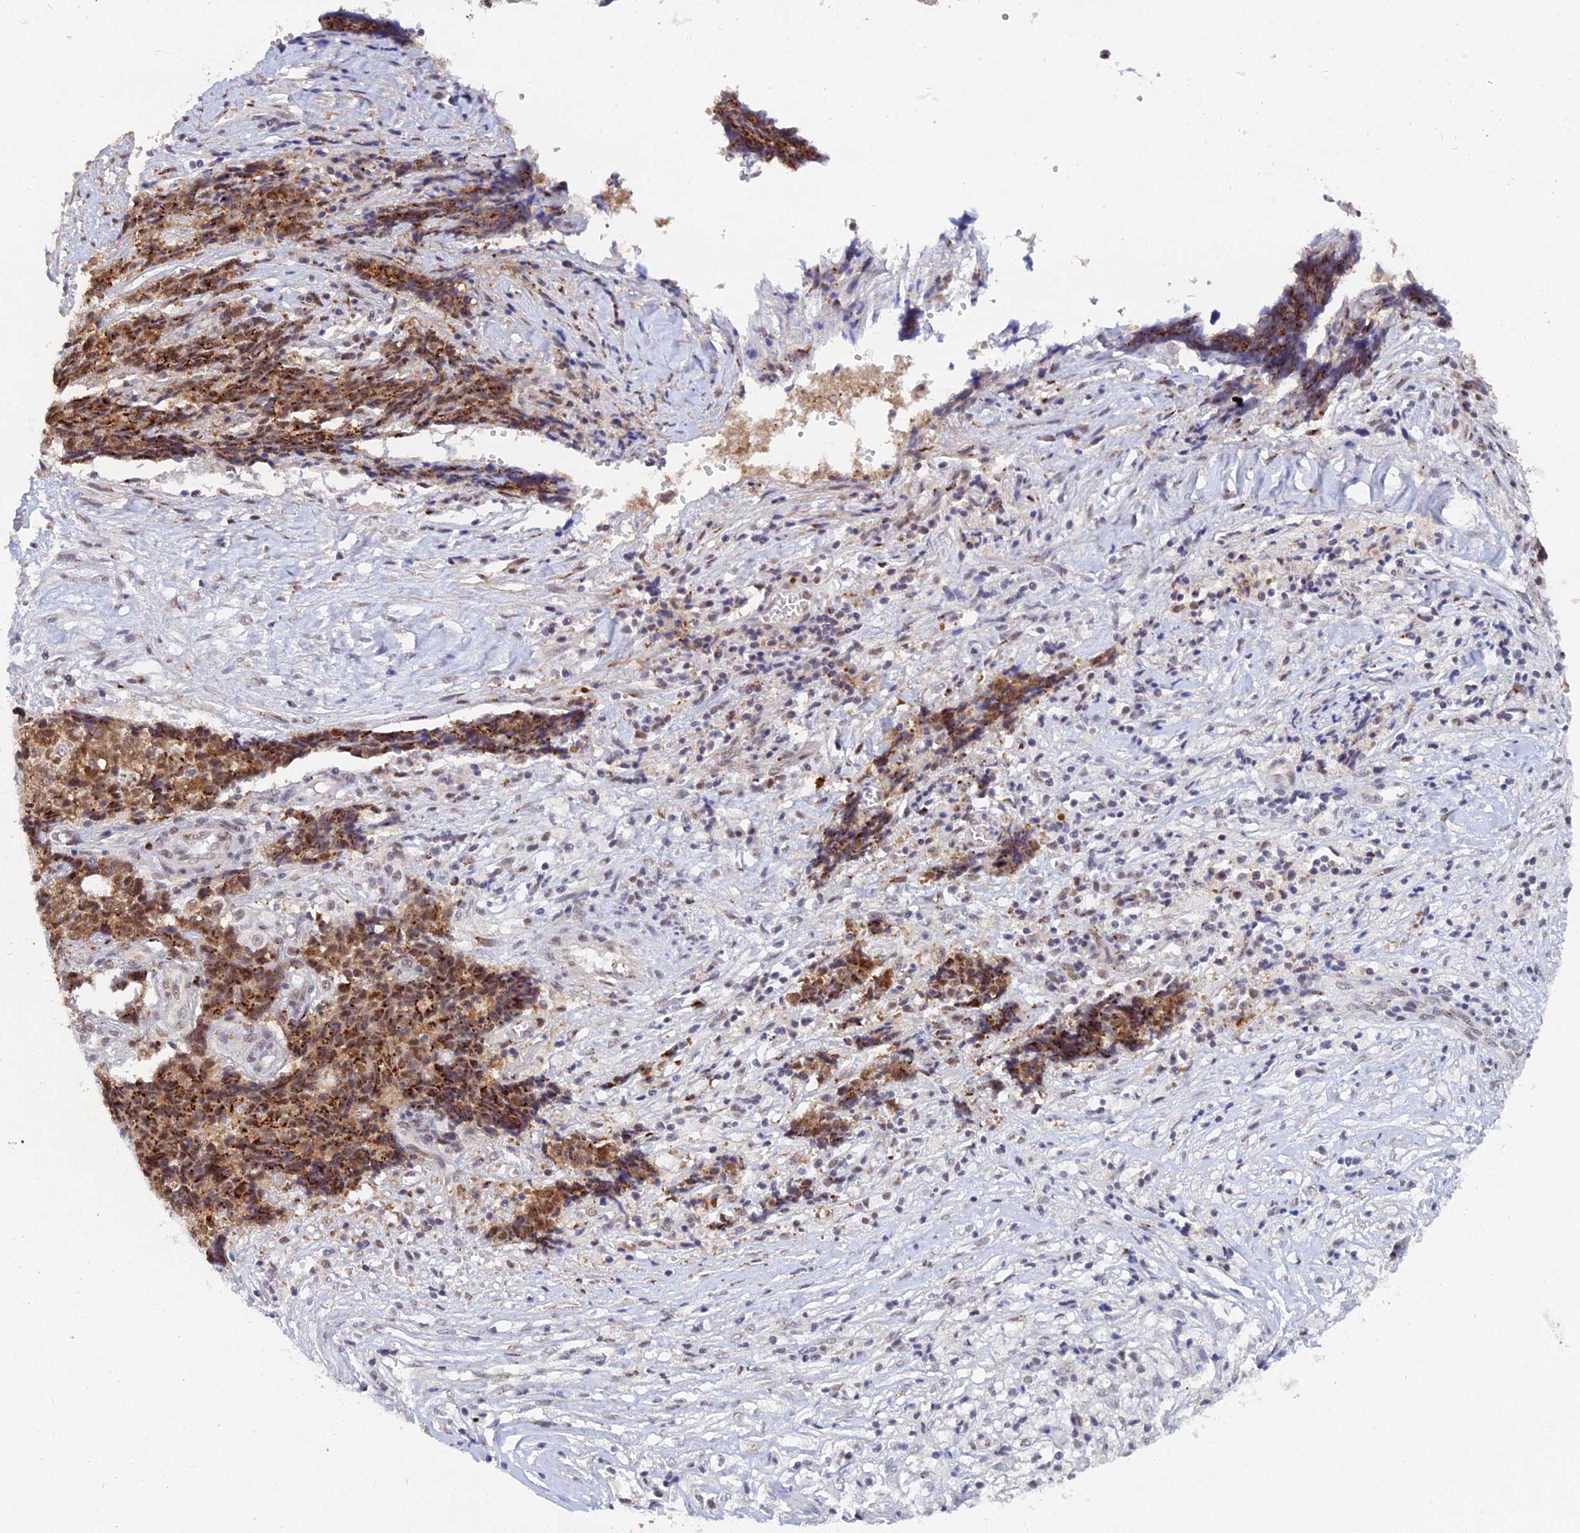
{"staining": {"intensity": "moderate", "quantity": ">75%", "location": "cytoplasmic/membranous,nuclear"}, "tissue": "ovarian cancer", "cell_type": "Tumor cells", "image_type": "cancer", "snomed": [{"axis": "morphology", "description": "Carcinoma, endometroid"}, {"axis": "topography", "description": "Ovary"}], "caption": "The micrograph shows a brown stain indicating the presence of a protein in the cytoplasmic/membranous and nuclear of tumor cells in endometroid carcinoma (ovarian).", "gene": "THOC3", "patient": {"sex": "female", "age": 42}}